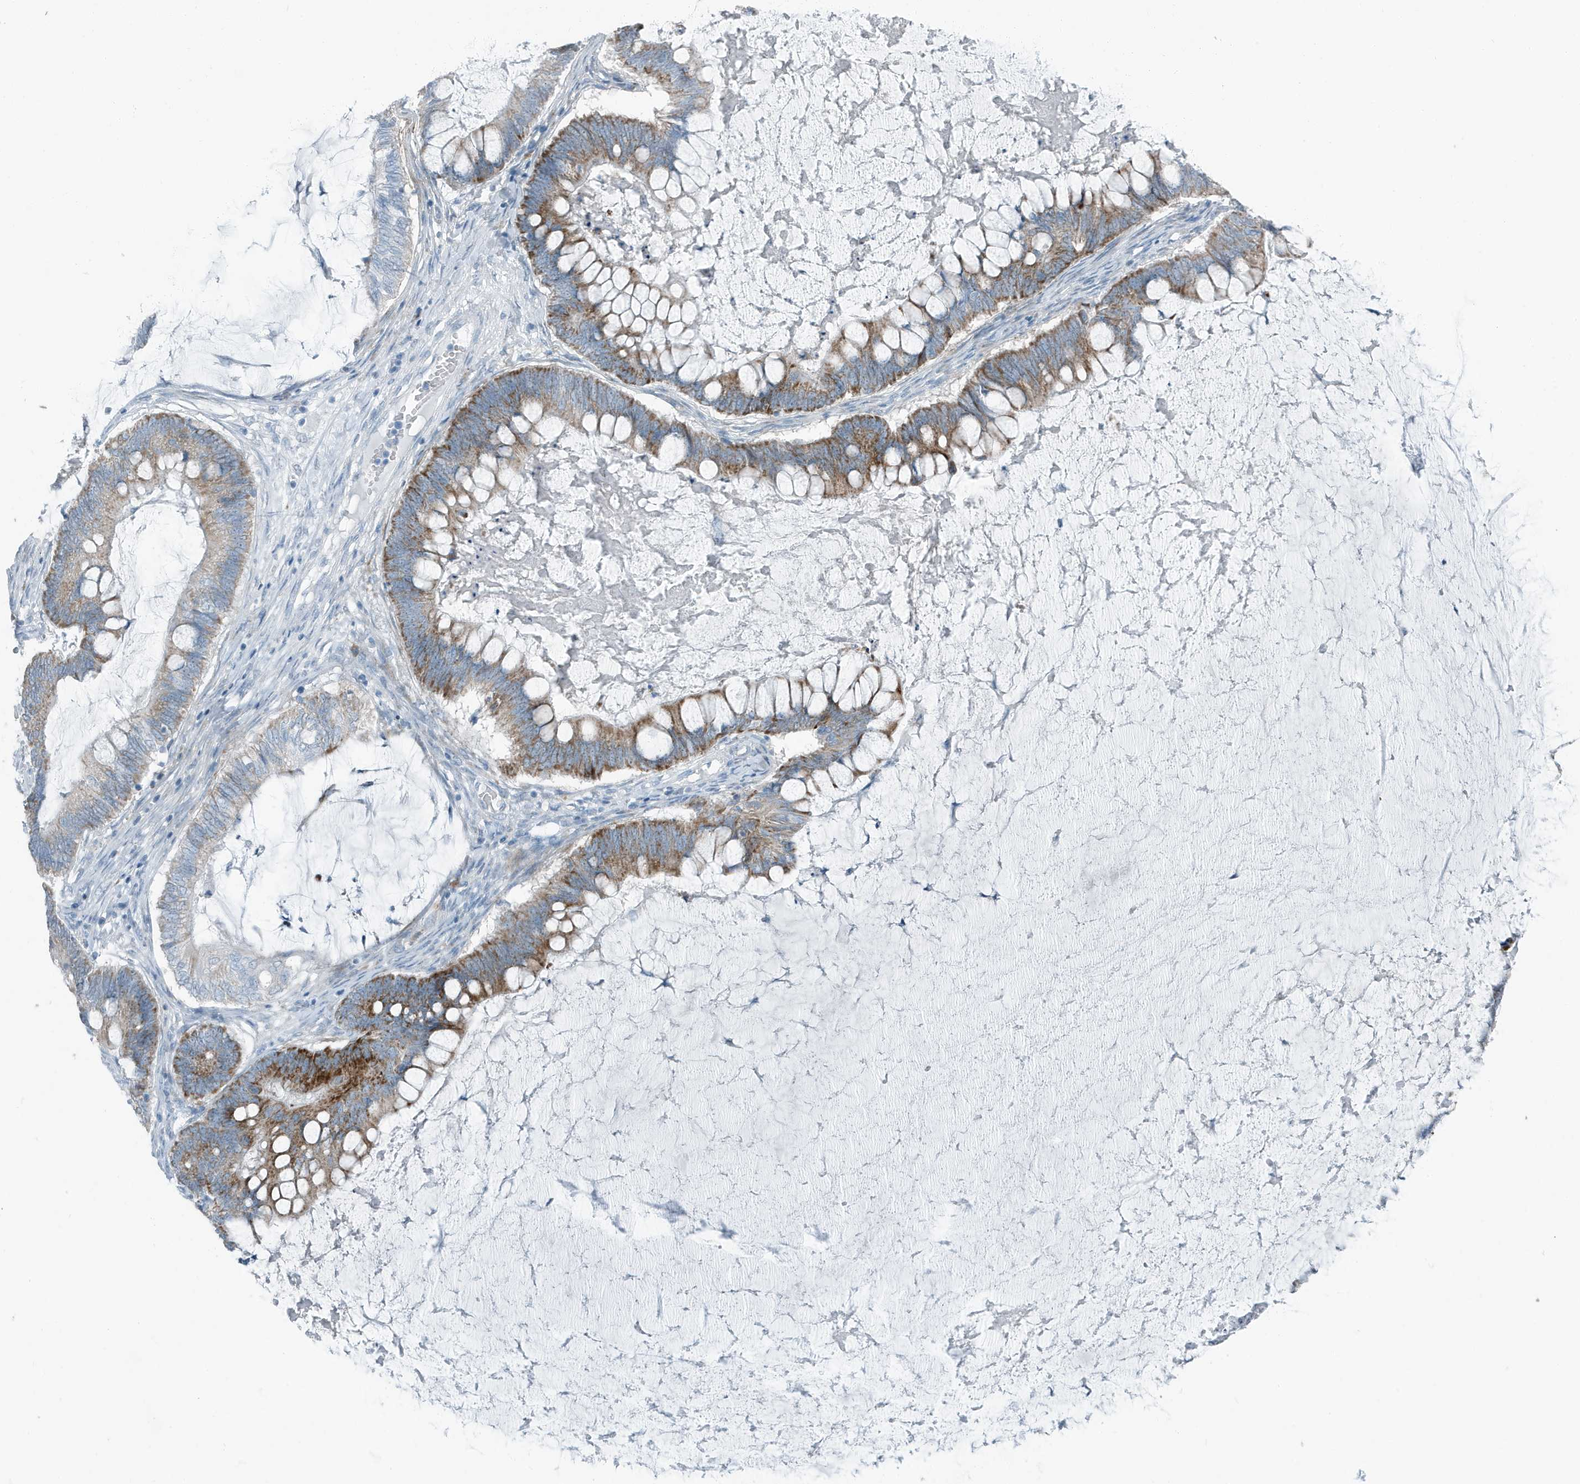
{"staining": {"intensity": "moderate", "quantity": ">75%", "location": "cytoplasmic/membranous"}, "tissue": "ovarian cancer", "cell_type": "Tumor cells", "image_type": "cancer", "snomed": [{"axis": "morphology", "description": "Cystadenocarcinoma, mucinous, NOS"}, {"axis": "topography", "description": "Ovary"}], "caption": "Immunohistochemistry (IHC) photomicrograph of neoplastic tissue: human ovarian cancer stained using immunohistochemistry (IHC) displays medium levels of moderate protein expression localized specifically in the cytoplasmic/membranous of tumor cells, appearing as a cytoplasmic/membranous brown color.", "gene": "FAM162A", "patient": {"sex": "female", "age": 61}}